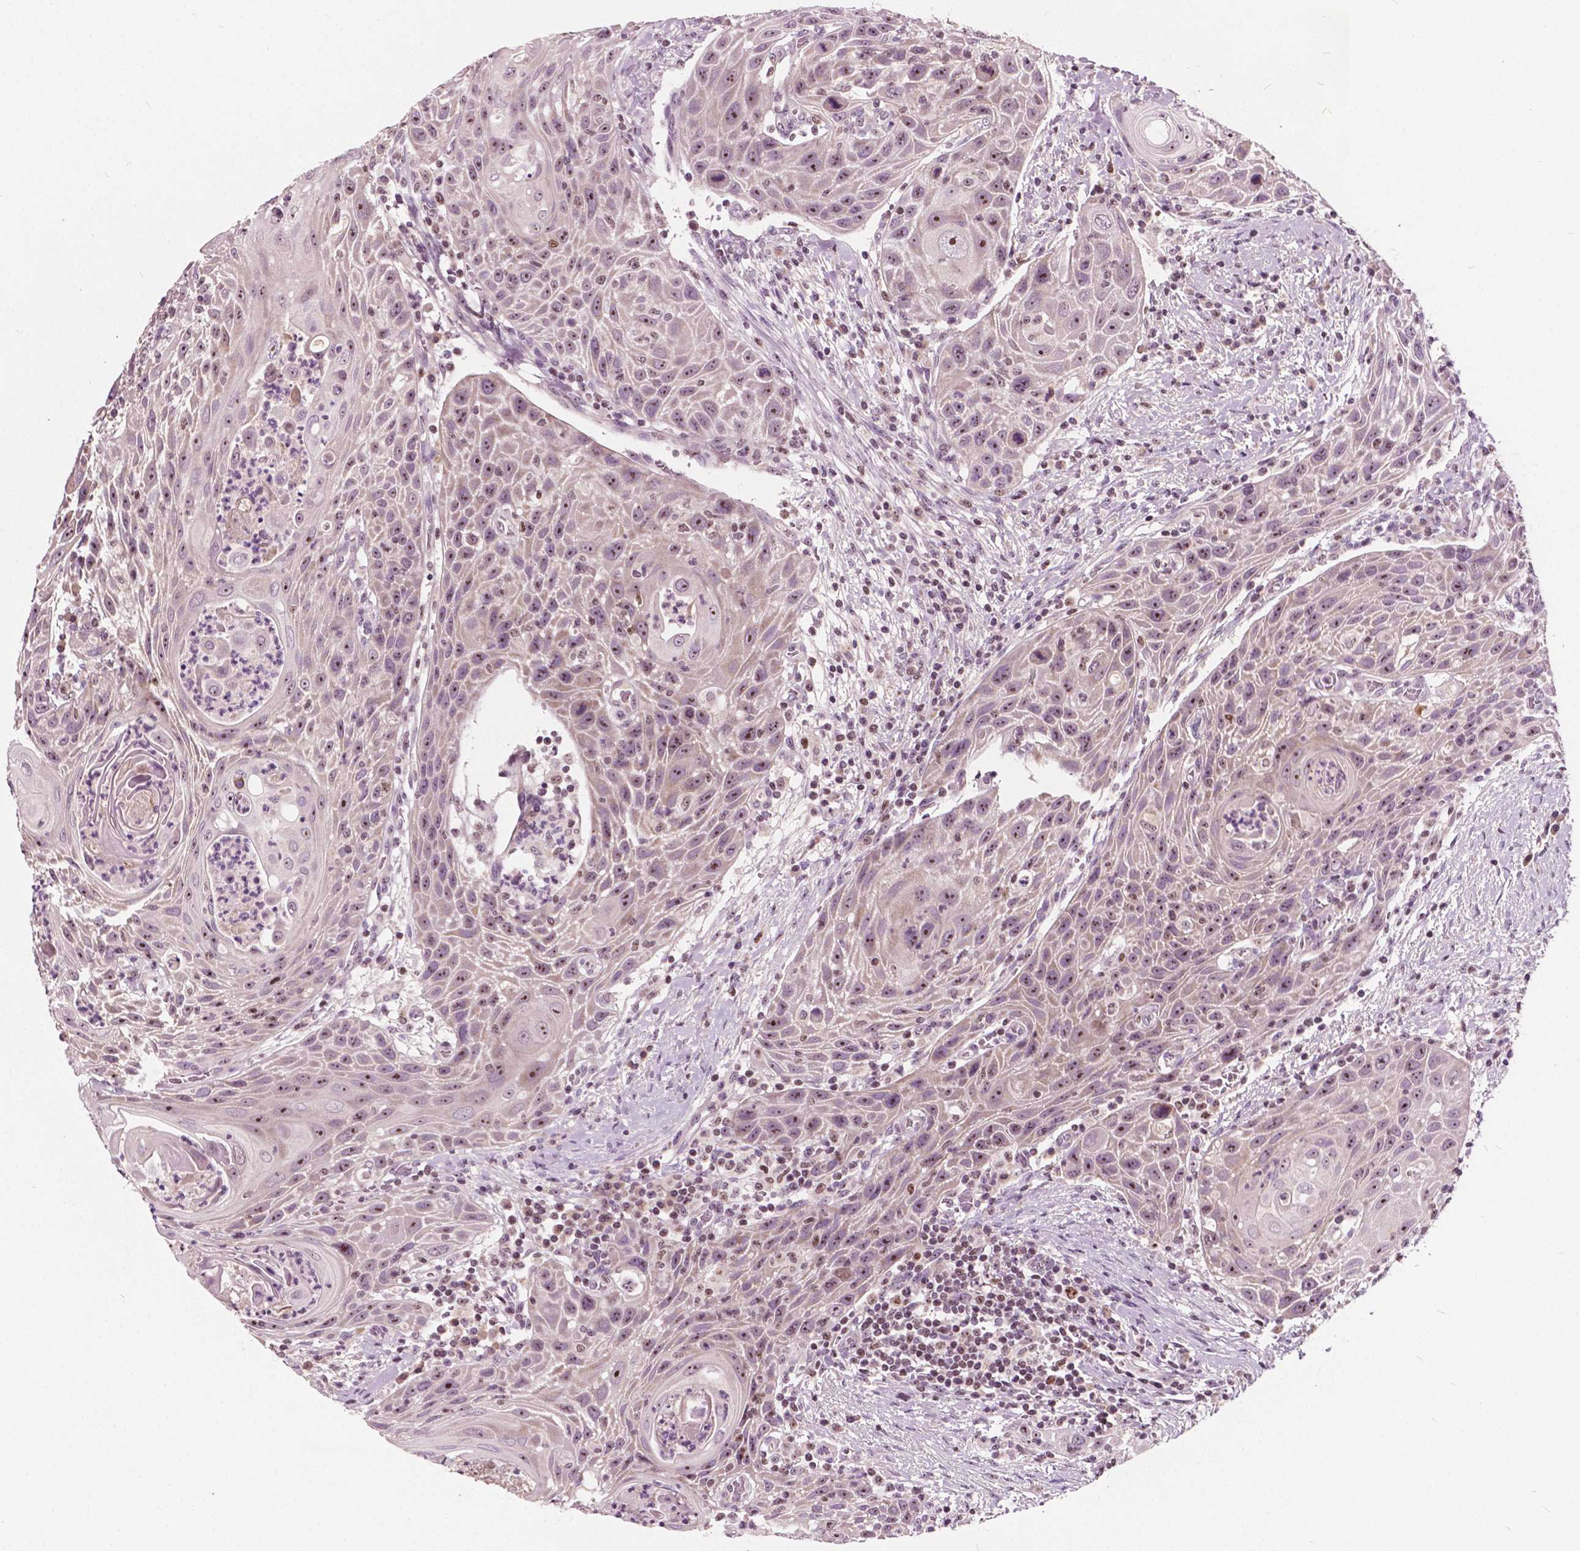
{"staining": {"intensity": "moderate", "quantity": ">75%", "location": "nuclear"}, "tissue": "head and neck cancer", "cell_type": "Tumor cells", "image_type": "cancer", "snomed": [{"axis": "morphology", "description": "Squamous cell carcinoma, NOS"}, {"axis": "topography", "description": "Head-Neck"}], "caption": "Immunohistochemical staining of human head and neck cancer shows medium levels of moderate nuclear protein expression in approximately >75% of tumor cells.", "gene": "ODF3L2", "patient": {"sex": "male", "age": 69}}